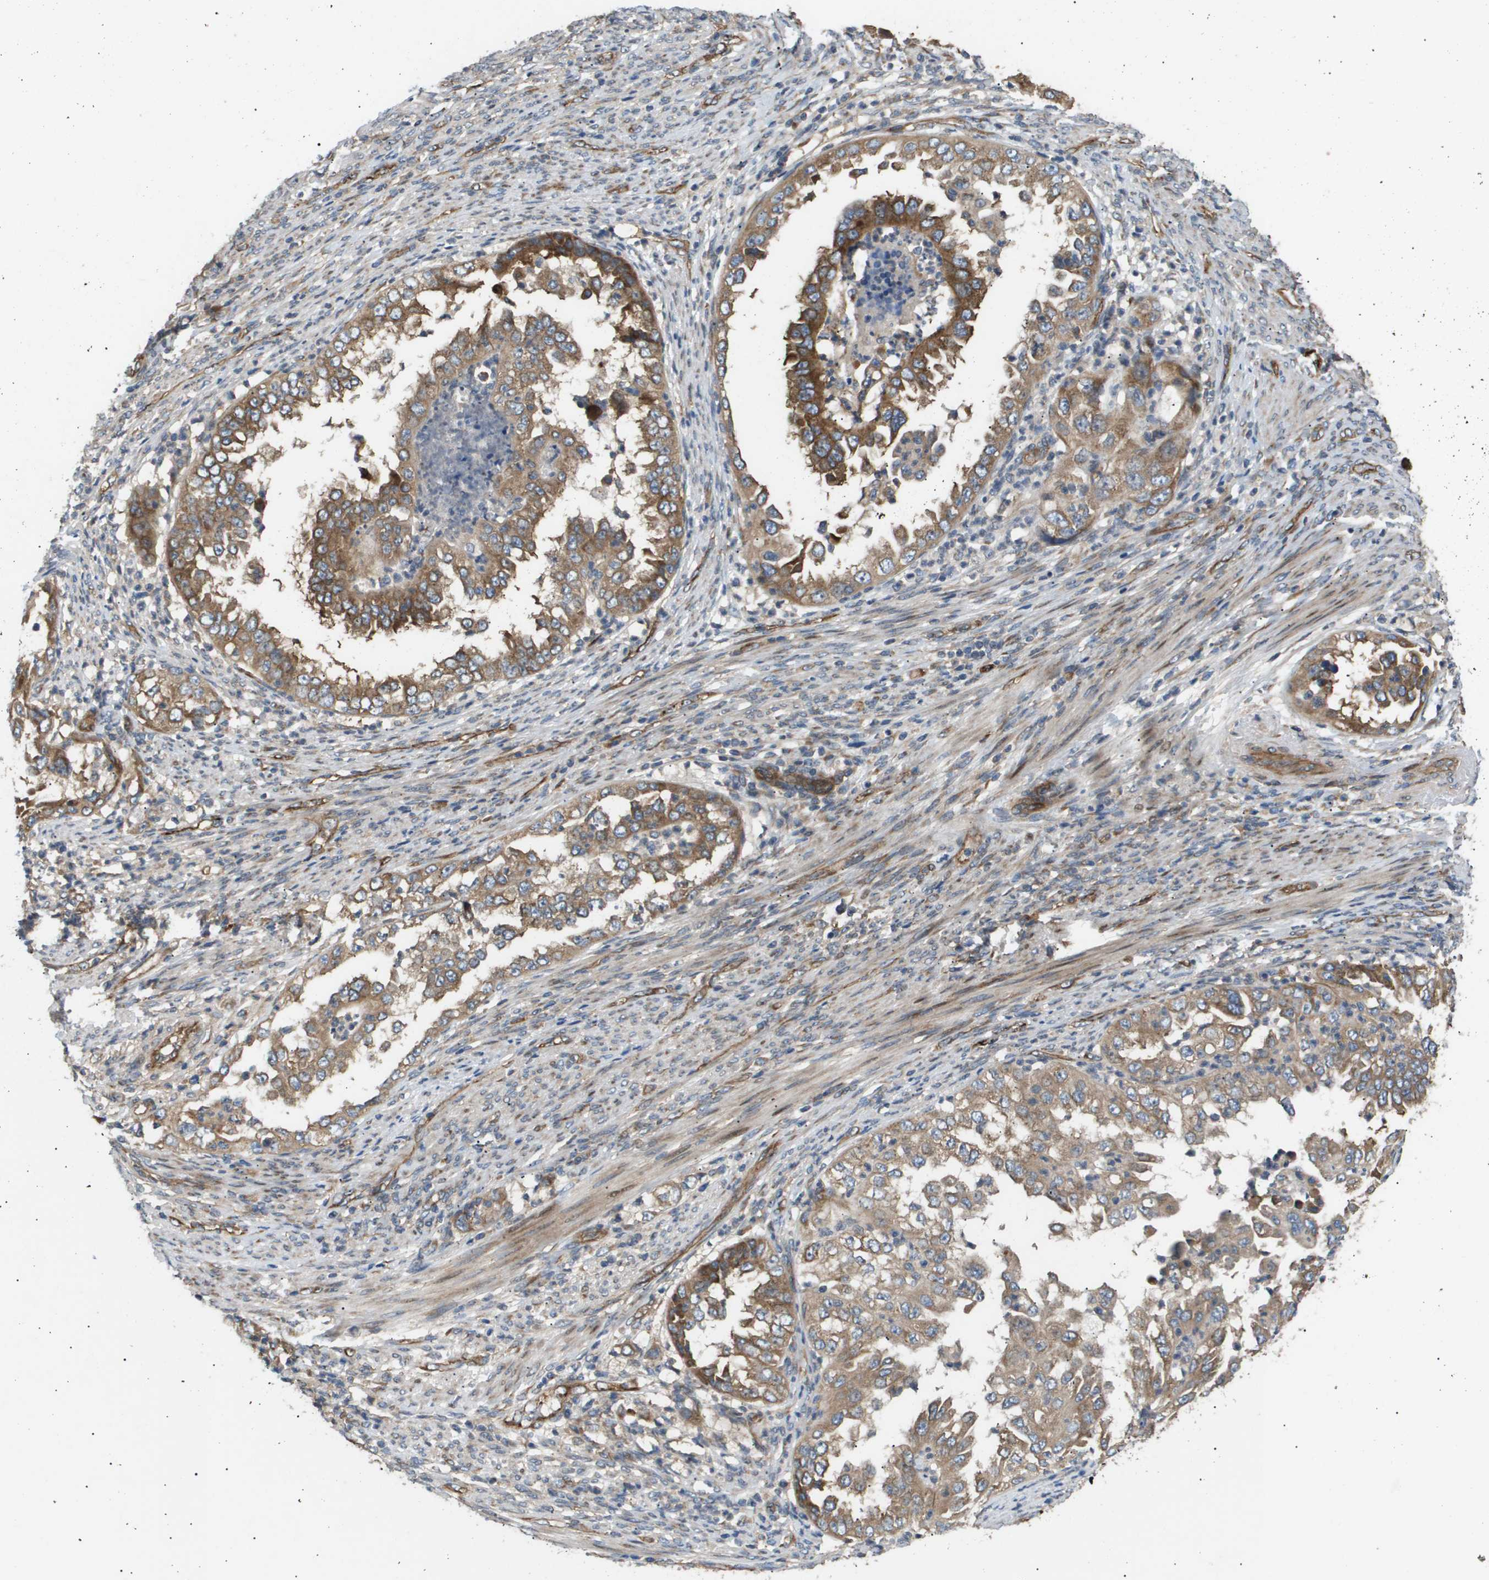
{"staining": {"intensity": "moderate", "quantity": ">75%", "location": "cytoplasmic/membranous"}, "tissue": "endometrial cancer", "cell_type": "Tumor cells", "image_type": "cancer", "snomed": [{"axis": "morphology", "description": "Adenocarcinoma, NOS"}, {"axis": "topography", "description": "Endometrium"}], "caption": "A brown stain labels moderate cytoplasmic/membranous staining of a protein in human endometrial adenocarcinoma tumor cells.", "gene": "LYSMD3", "patient": {"sex": "female", "age": 85}}